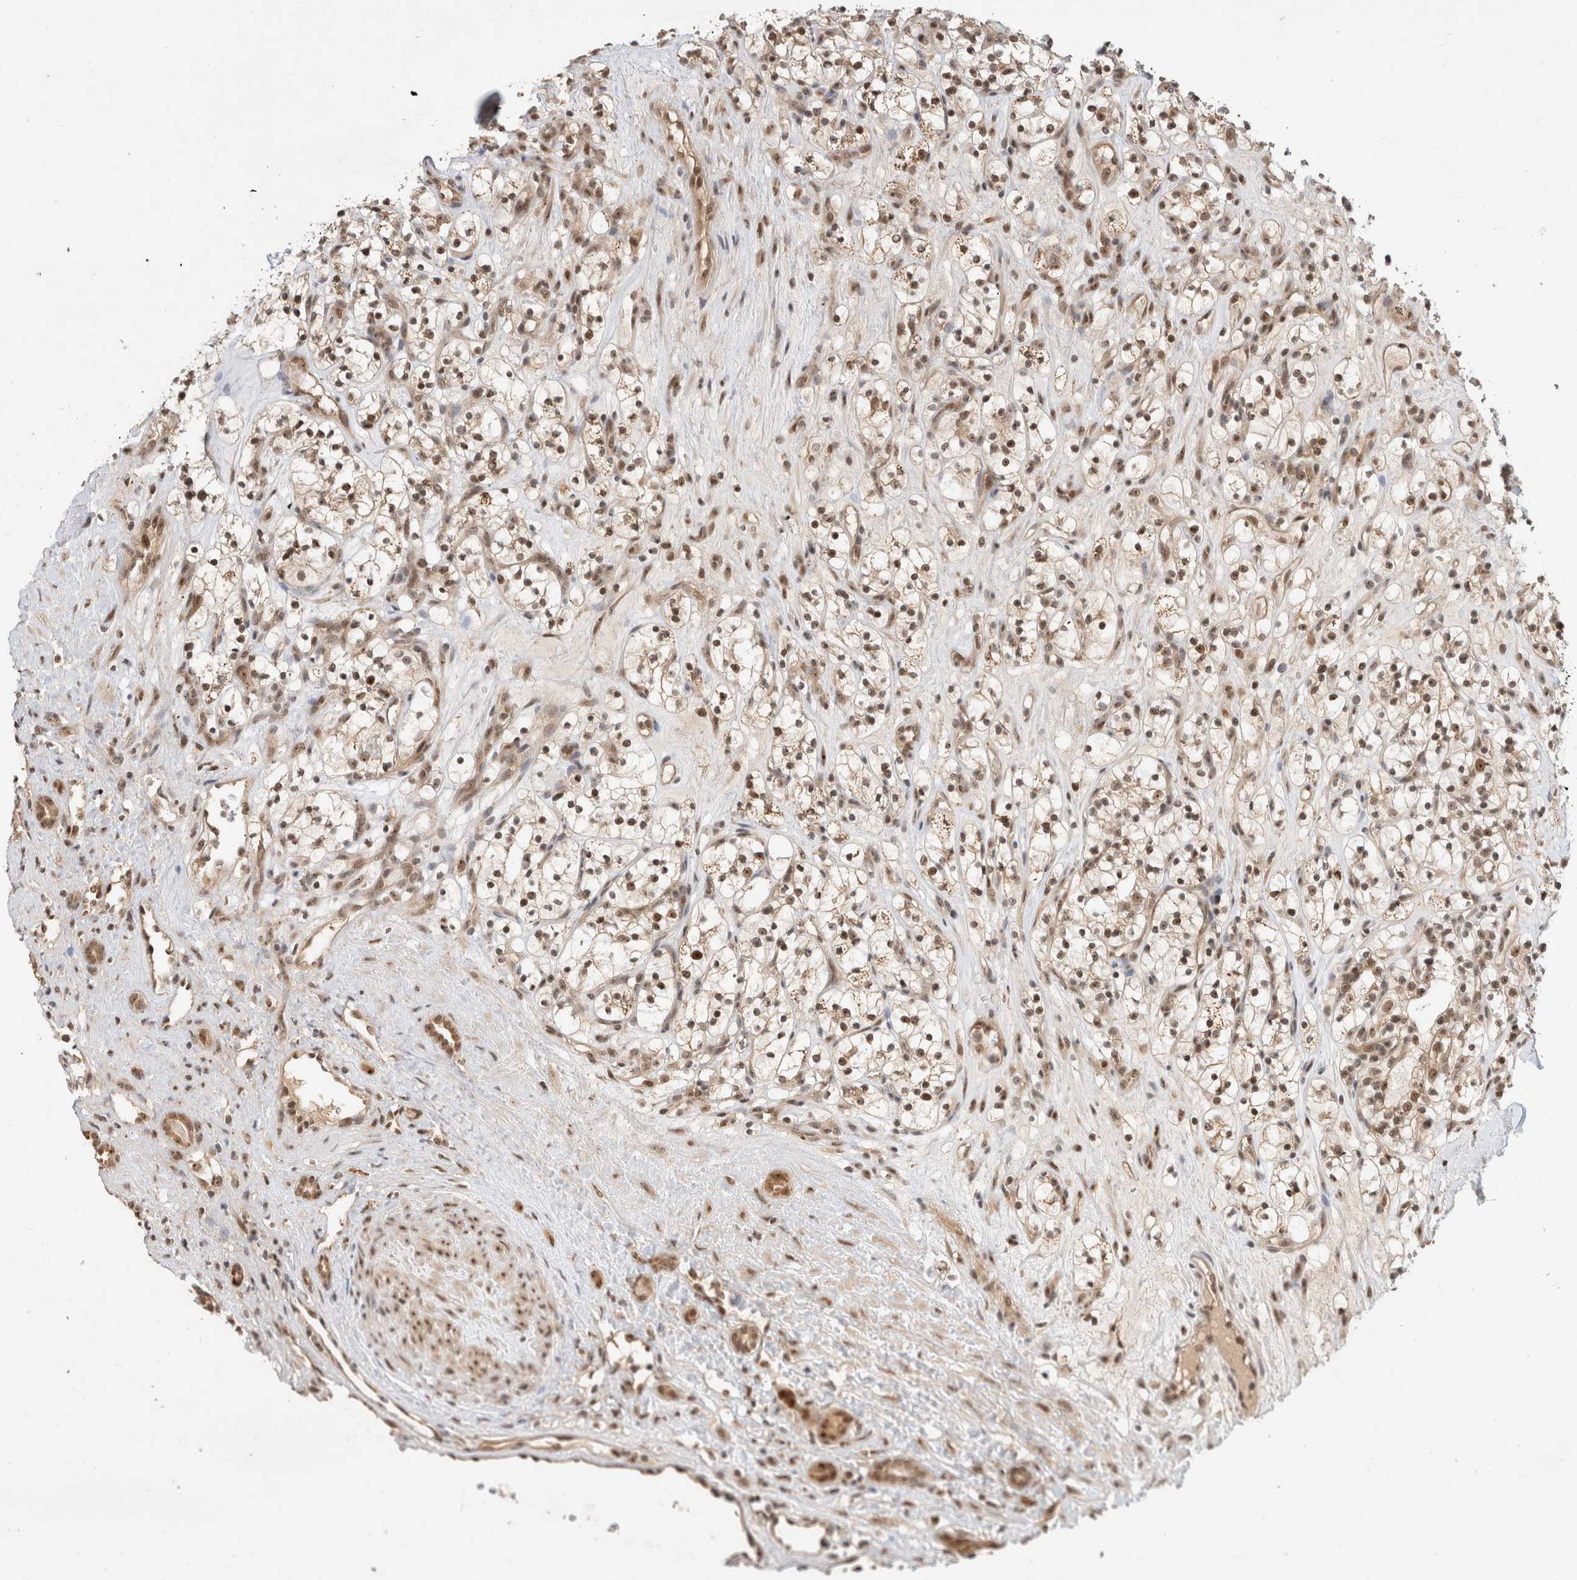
{"staining": {"intensity": "weak", "quantity": ">75%", "location": "nuclear"}, "tissue": "renal cancer", "cell_type": "Tumor cells", "image_type": "cancer", "snomed": [{"axis": "morphology", "description": "Adenocarcinoma, NOS"}, {"axis": "topography", "description": "Kidney"}], "caption": "This micrograph shows IHC staining of human renal adenocarcinoma, with low weak nuclear expression in approximately >75% of tumor cells.", "gene": "MPHOSPH6", "patient": {"sex": "female", "age": 57}}